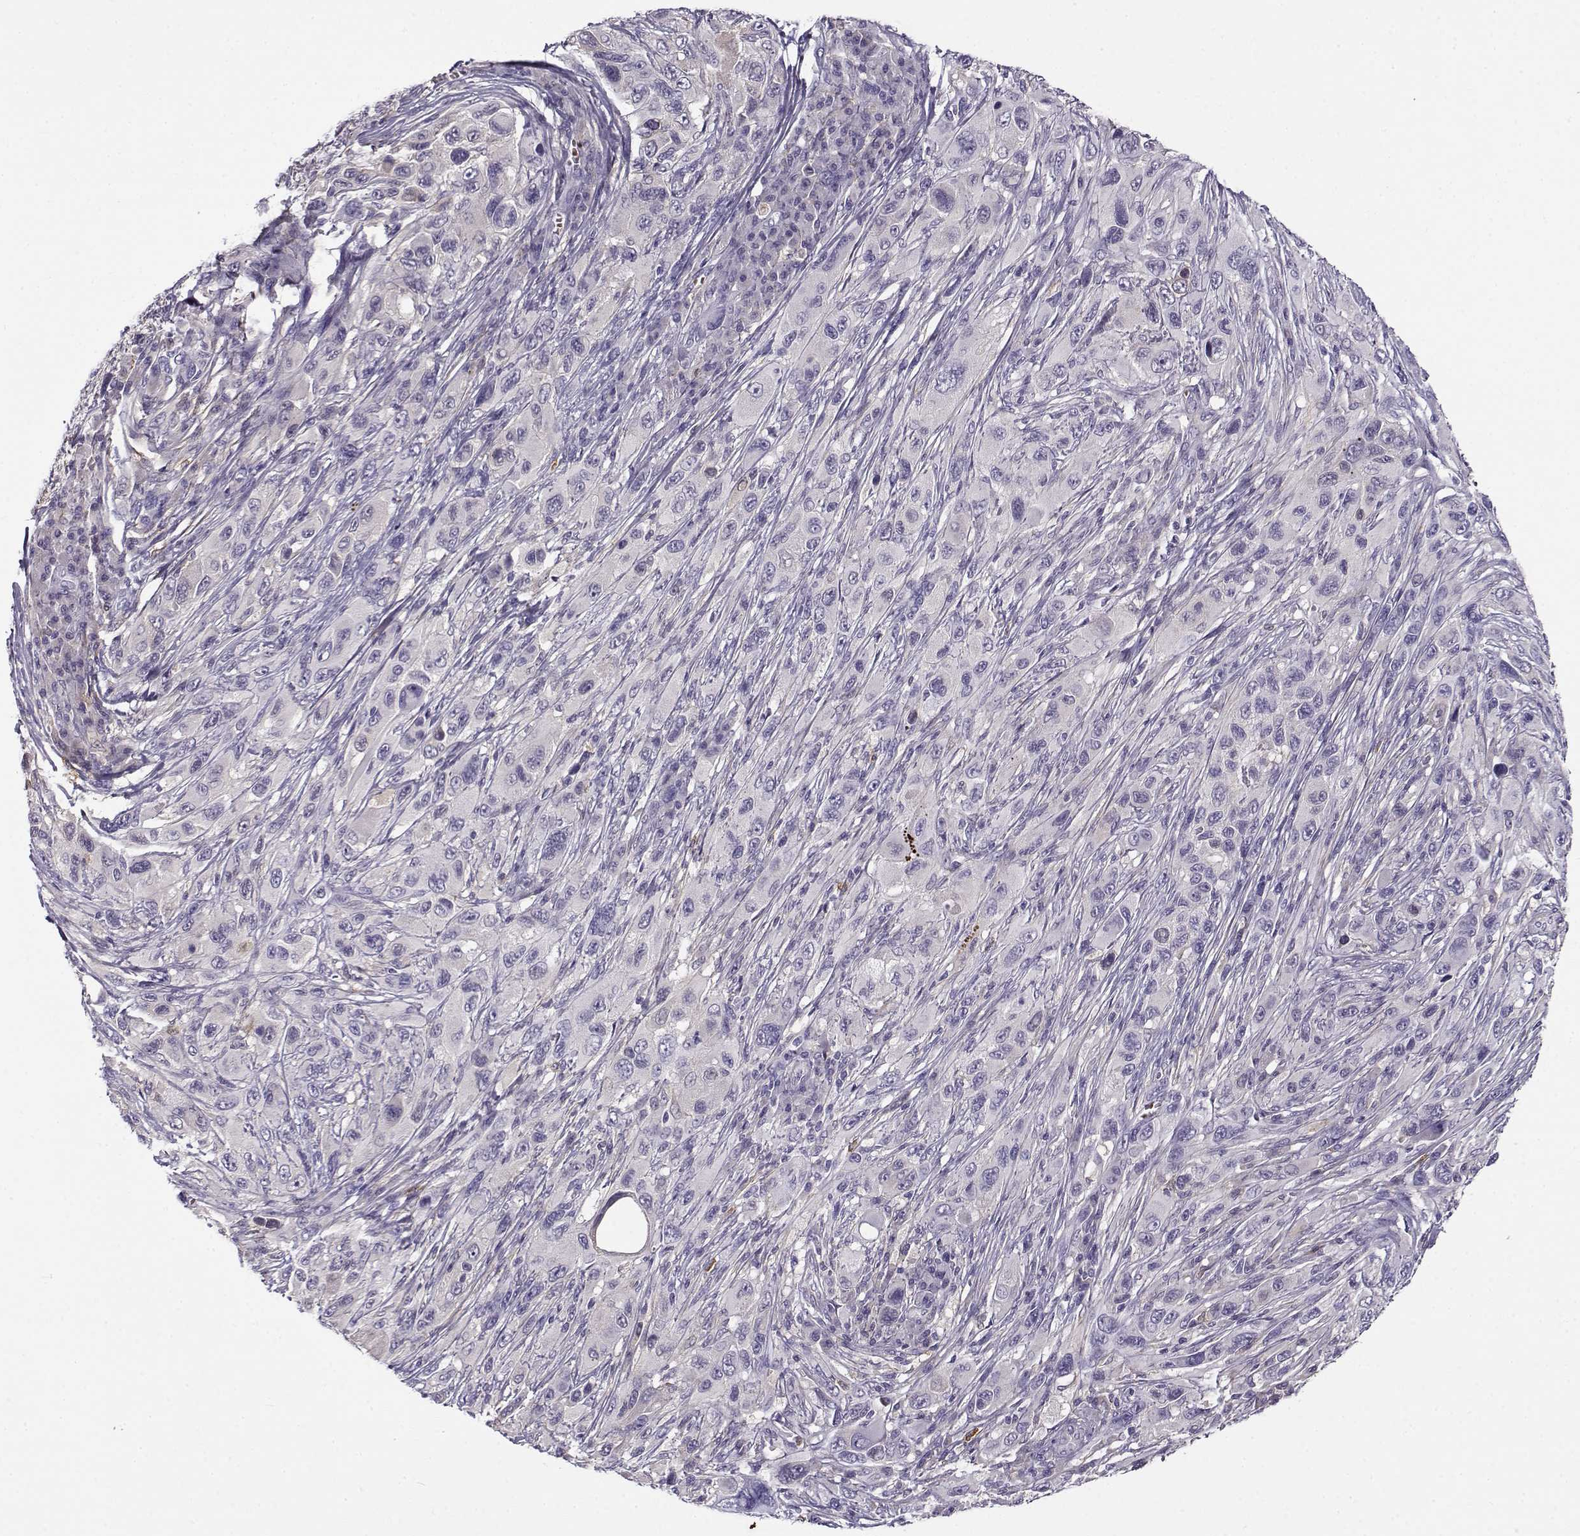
{"staining": {"intensity": "negative", "quantity": "none", "location": "none"}, "tissue": "melanoma", "cell_type": "Tumor cells", "image_type": "cancer", "snomed": [{"axis": "morphology", "description": "Malignant melanoma, NOS"}, {"axis": "topography", "description": "Skin"}], "caption": "DAB (3,3'-diaminobenzidine) immunohistochemical staining of human malignant melanoma exhibits no significant positivity in tumor cells.", "gene": "UCP3", "patient": {"sex": "male", "age": 53}}